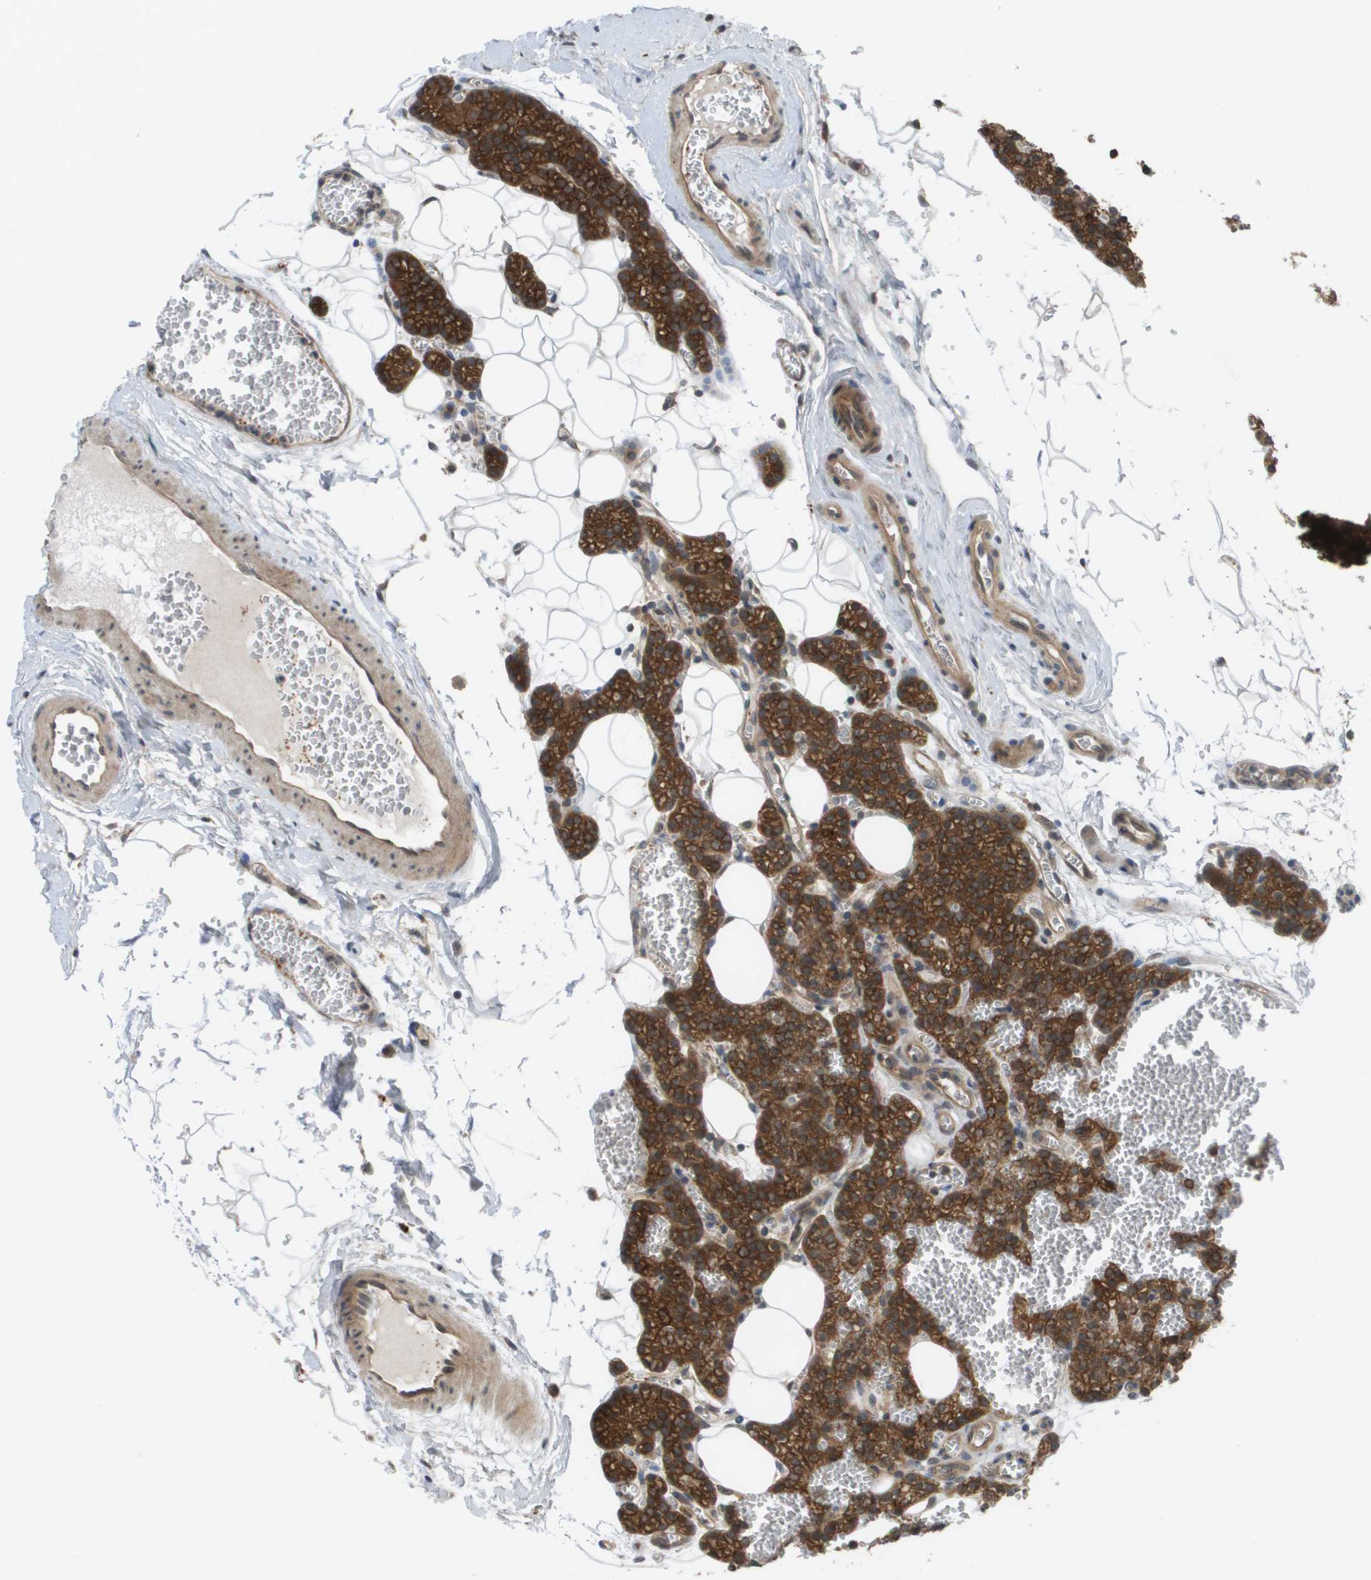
{"staining": {"intensity": "strong", "quantity": ">75%", "location": "cytoplasmic/membranous"}, "tissue": "parathyroid gland", "cell_type": "Glandular cells", "image_type": "normal", "snomed": [{"axis": "morphology", "description": "Normal tissue, NOS"}, {"axis": "morphology", "description": "Adenoma, NOS"}, {"axis": "topography", "description": "Parathyroid gland"}], "caption": "DAB immunohistochemical staining of benign parathyroid gland exhibits strong cytoplasmic/membranous protein staining in about >75% of glandular cells.", "gene": "CTPS2", "patient": {"sex": "female", "age": 58}}